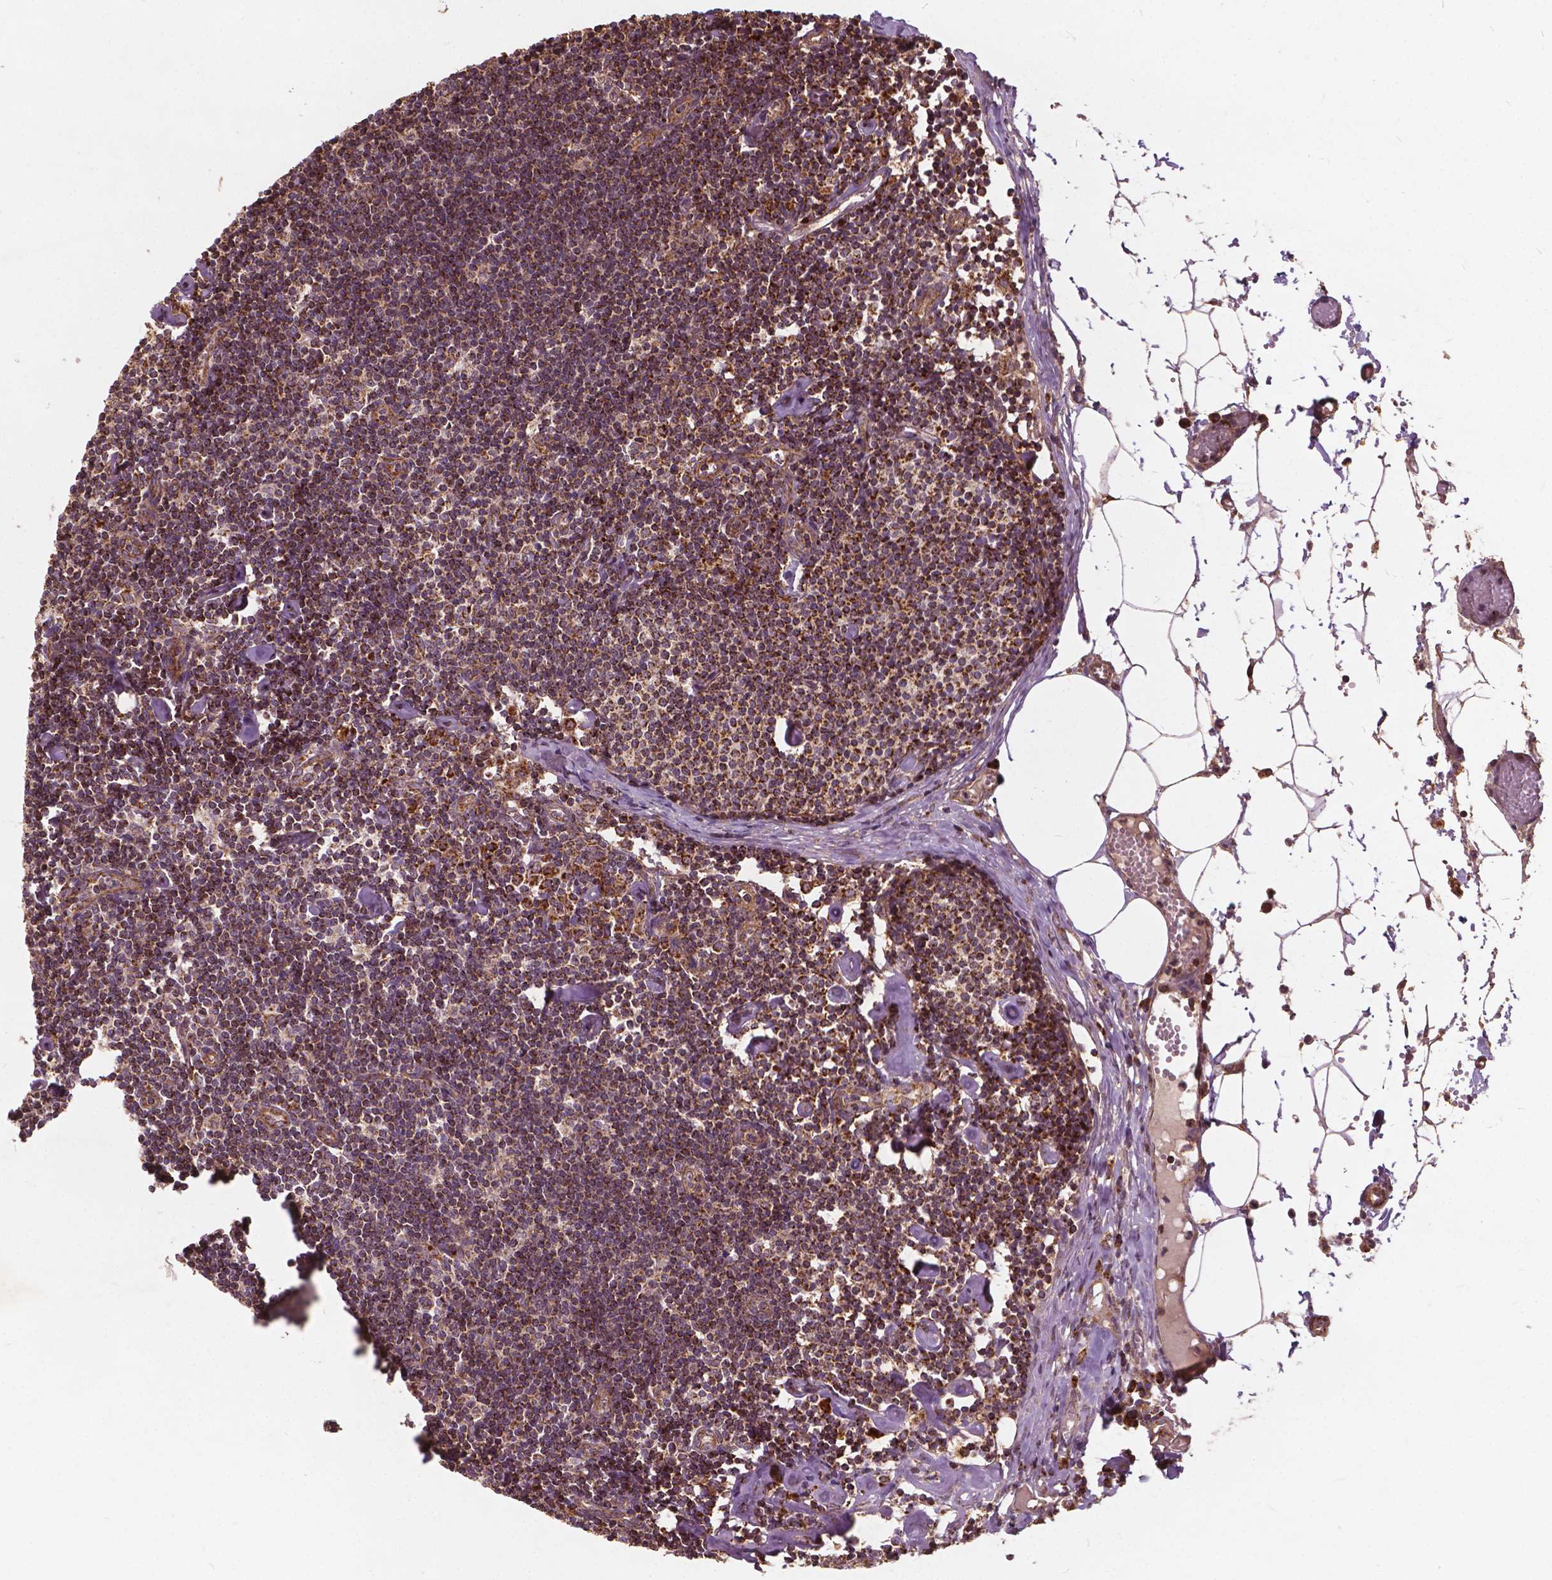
{"staining": {"intensity": "strong", "quantity": ">75%", "location": "cytoplasmic/membranous"}, "tissue": "lymph node", "cell_type": "Germinal center cells", "image_type": "normal", "snomed": [{"axis": "morphology", "description": "Normal tissue, NOS"}, {"axis": "topography", "description": "Lymph node"}], "caption": "Immunohistochemistry (DAB (3,3'-diaminobenzidine)) staining of normal human lymph node shows strong cytoplasmic/membranous protein expression in approximately >75% of germinal center cells. (IHC, brightfield microscopy, high magnification).", "gene": "UBXN2A", "patient": {"sex": "female", "age": 42}}